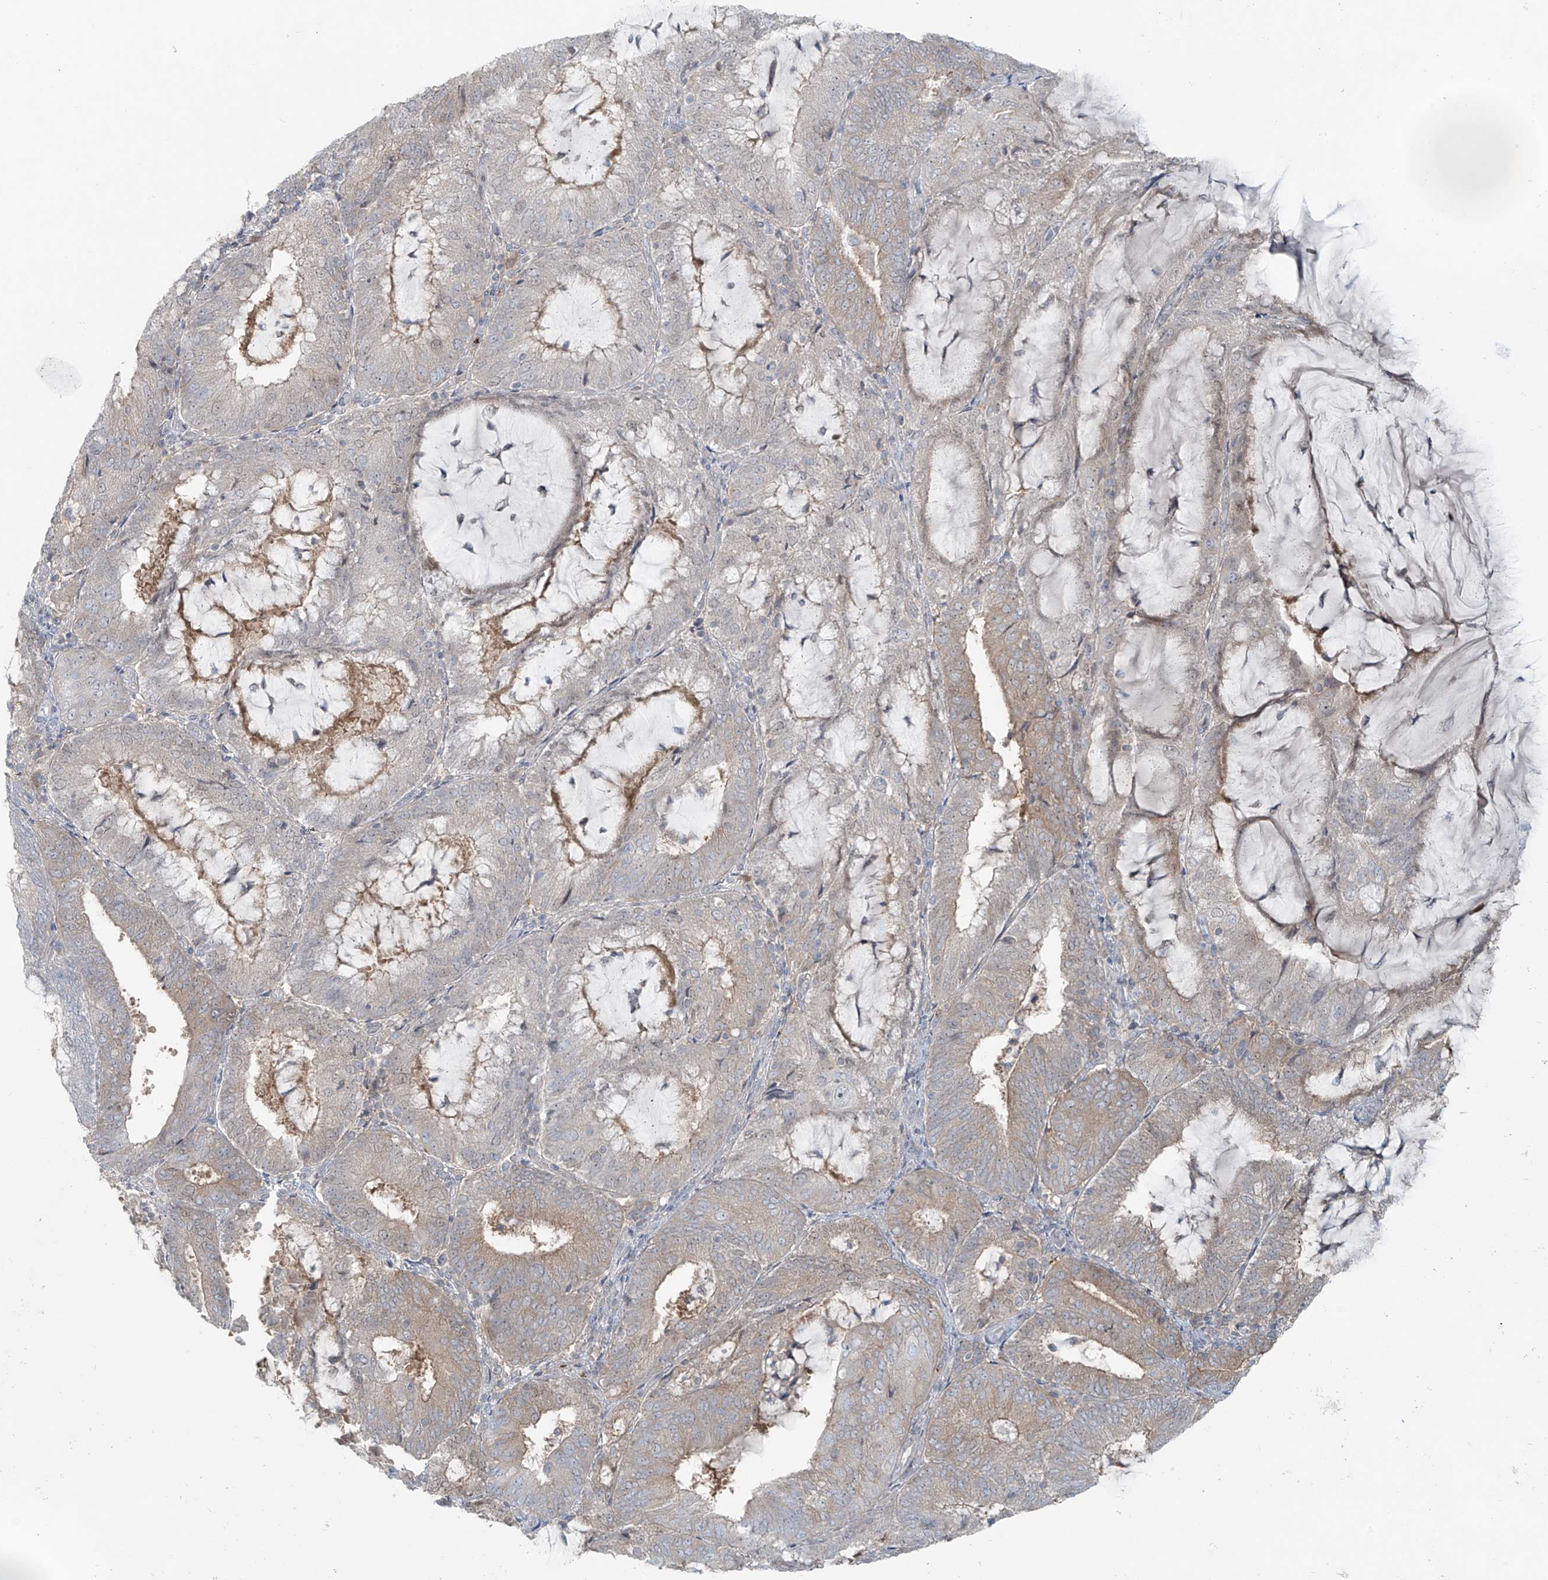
{"staining": {"intensity": "weak", "quantity": "<25%", "location": "cytoplasmic/membranous"}, "tissue": "endometrial cancer", "cell_type": "Tumor cells", "image_type": "cancer", "snomed": [{"axis": "morphology", "description": "Adenocarcinoma, NOS"}, {"axis": "topography", "description": "Endometrium"}], "caption": "IHC photomicrograph of neoplastic tissue: human adenocarcinoma (endometrial) stained with DAB (3,3'-diaminobenzidine) reveals no significant protein expression in tumor cells.", "gene": "PPAT", "patient": {"sex": "female", "age": 81}}